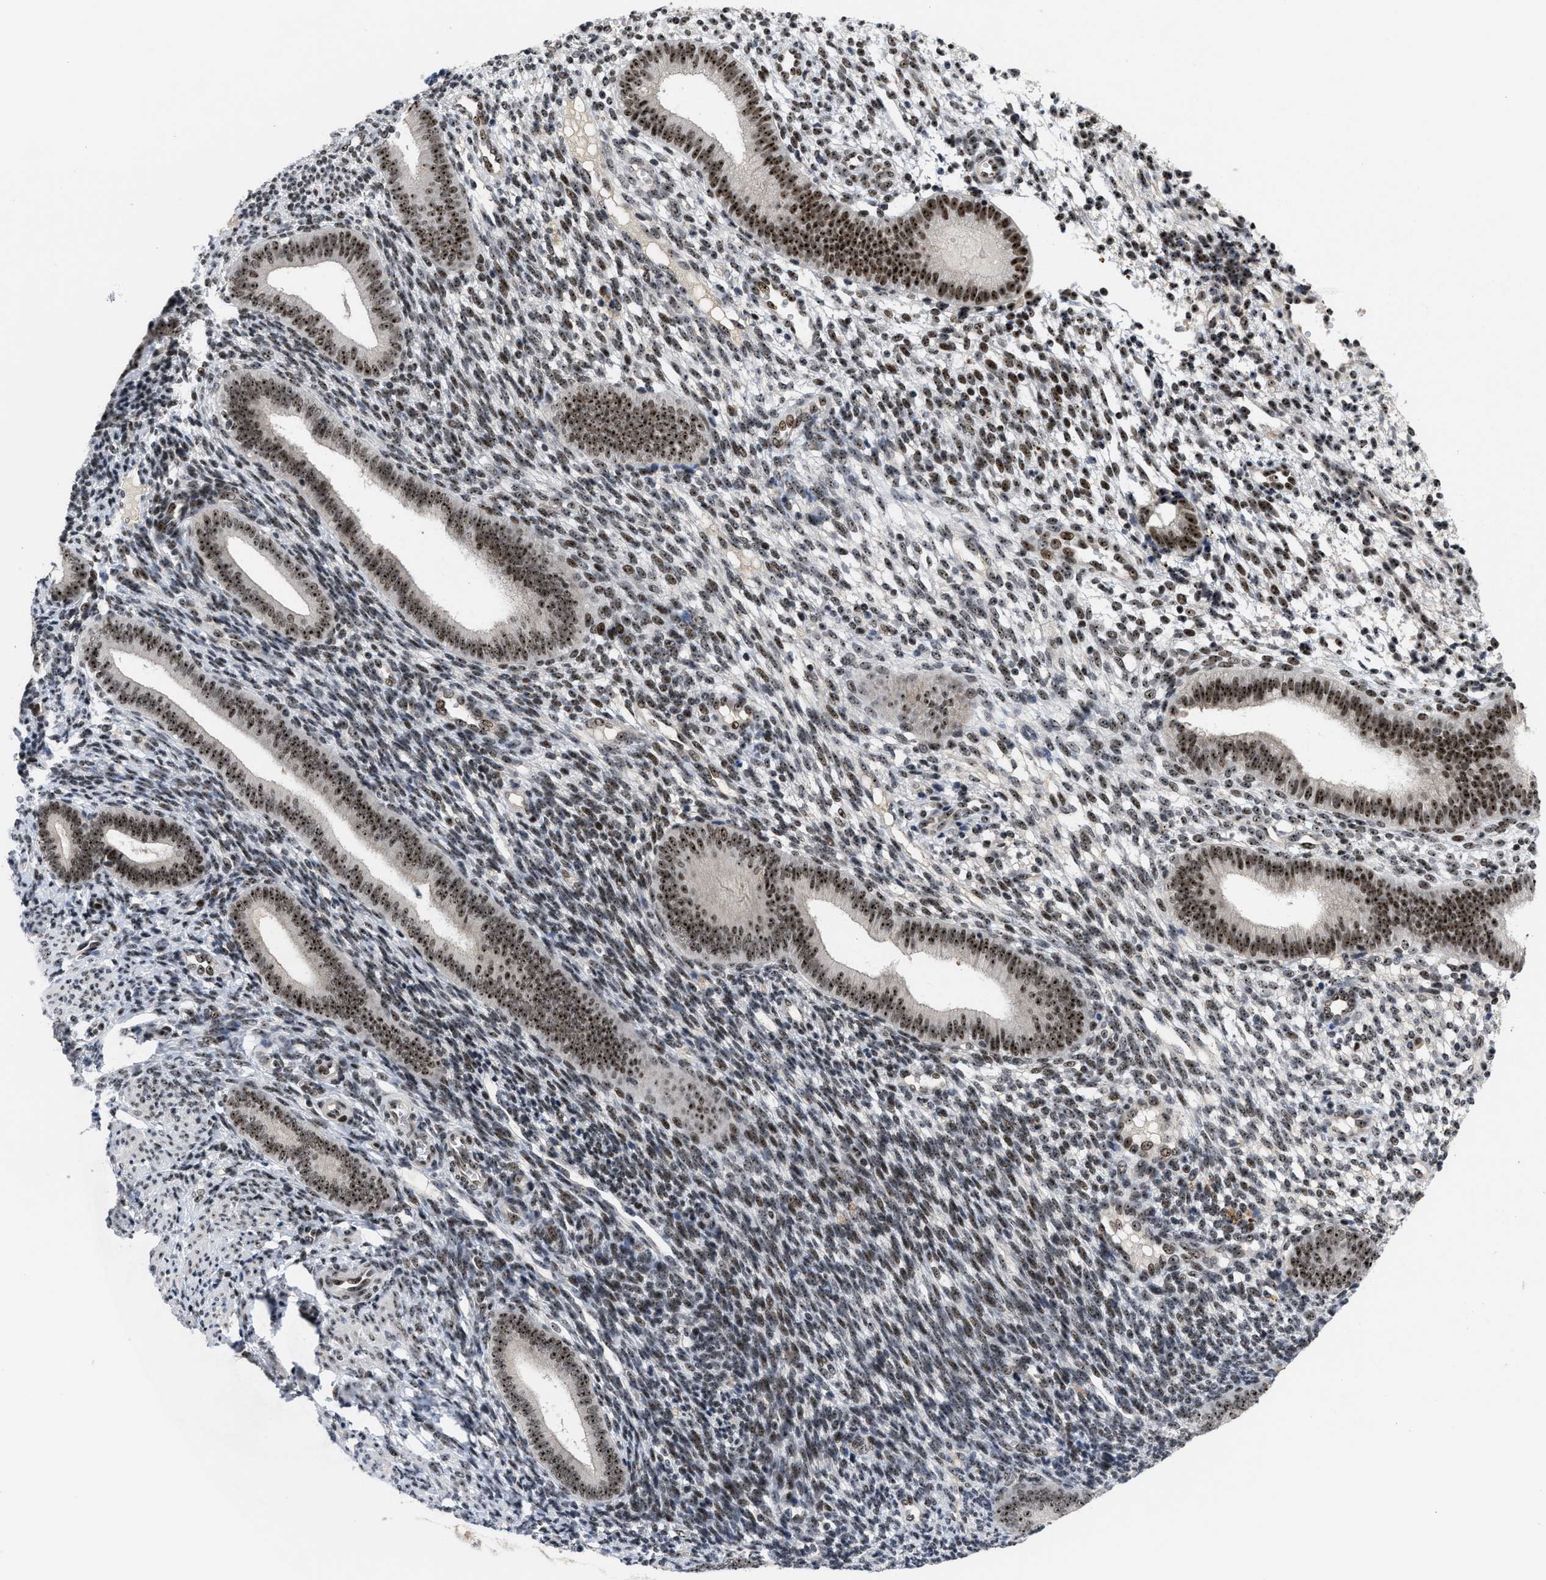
{"staining": {"intensity": "moderate", "quantity": "25%-75%", "location": "nuclear"}, "tissue": "endometrium", "cell_type": "Cells in endometrial stroma", "image_type": "normal", "snomed": [{"axis": "morphology", "description": "Normal tissue, NOS"}, {"axis": "topography", "description": "Uterus"}, {"axis": "topography", "description": "Endometrium"}], "caption": "IHC micrograph of benign endometrium: human endometrium stained using immunohistochemistry (IHC) shows medium levels of moderate protein expression localized specifically in the nuclear of cells in endometrial stroma, appearing as a nuclear brown color.", "gene": "NOP58", "patient": {"sex": "female", "age": 33}}